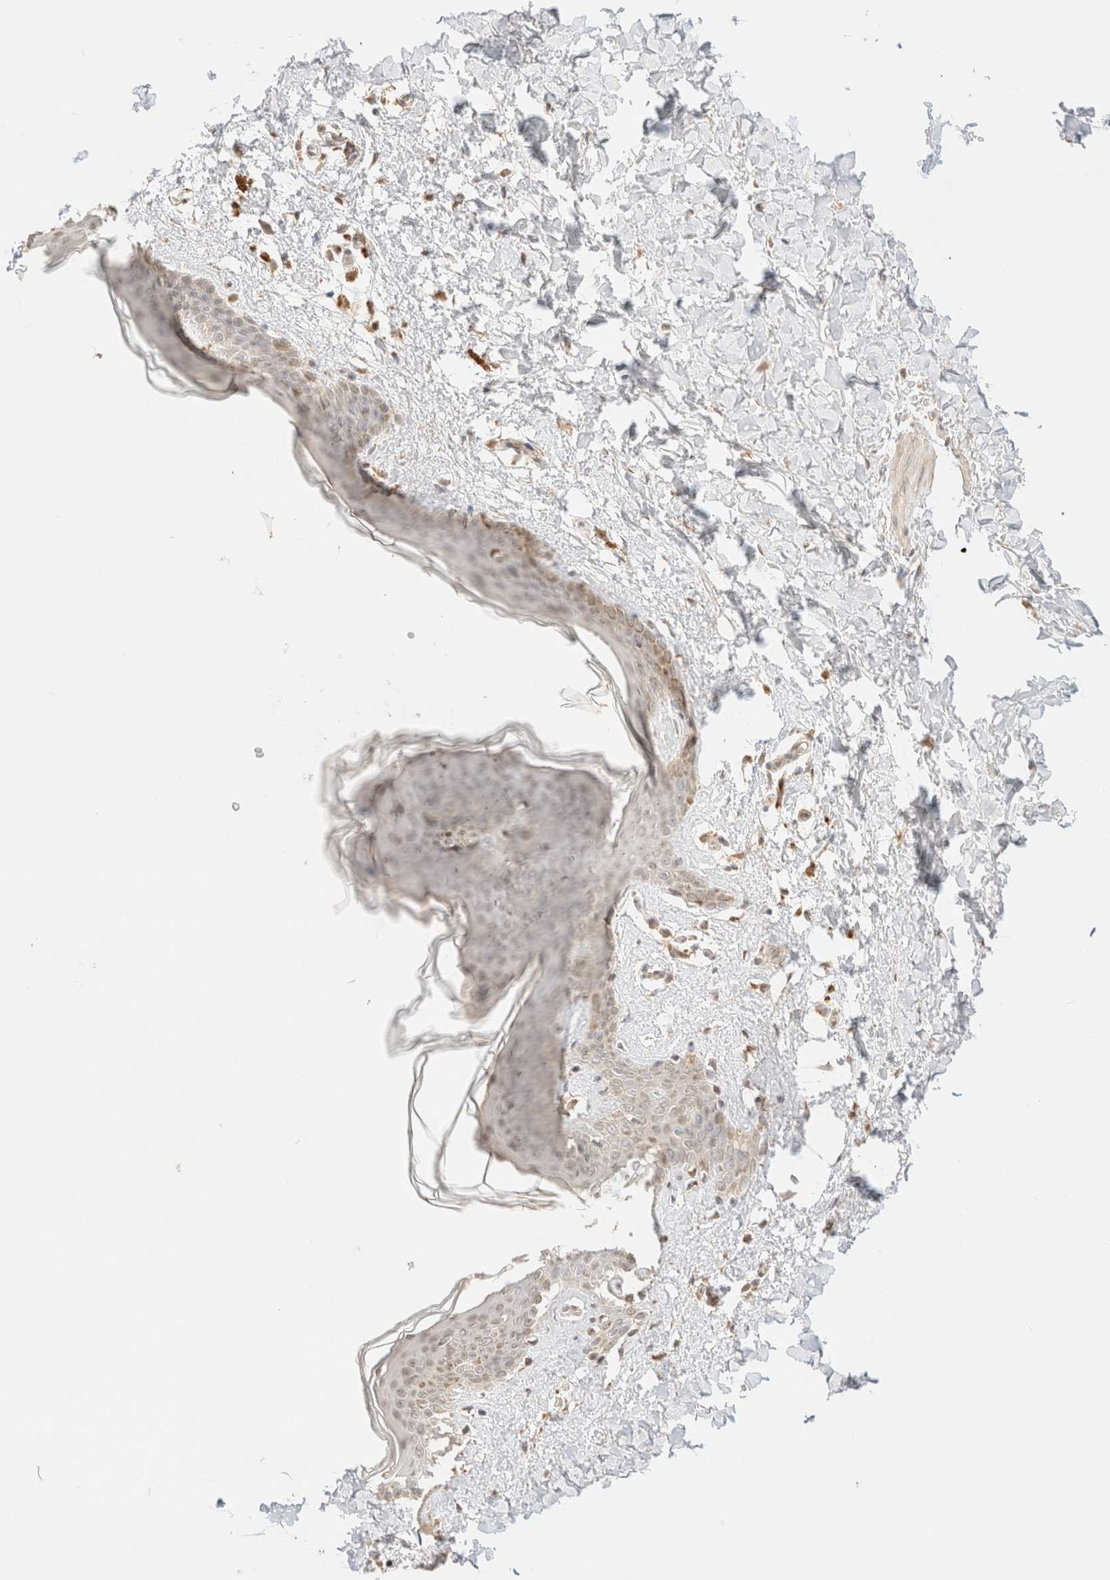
{"staining": {"intensity": "moderate", "quantity": ">75%", "location": "cytoplasmic/membranous"}, "tissue": "skin", "cell_type": "Fibroblasts", "image_type": "normal", "snomed": [{"axis": "morphology", "description": "Normal tissue, NOS"}, {"axis": "topography", "description": "Skin"}], "caption": "A micrograph of skin stained for a protein displays moderate cytoplasmic/membranous brown staining in fibroblasts. The staining was performed using DAB, with brown indicating positive protein expression. Nuclei are stained blue with hematoxylin.", "gene": "TACO1", "patient": {"sex": "female", "age": 46}}